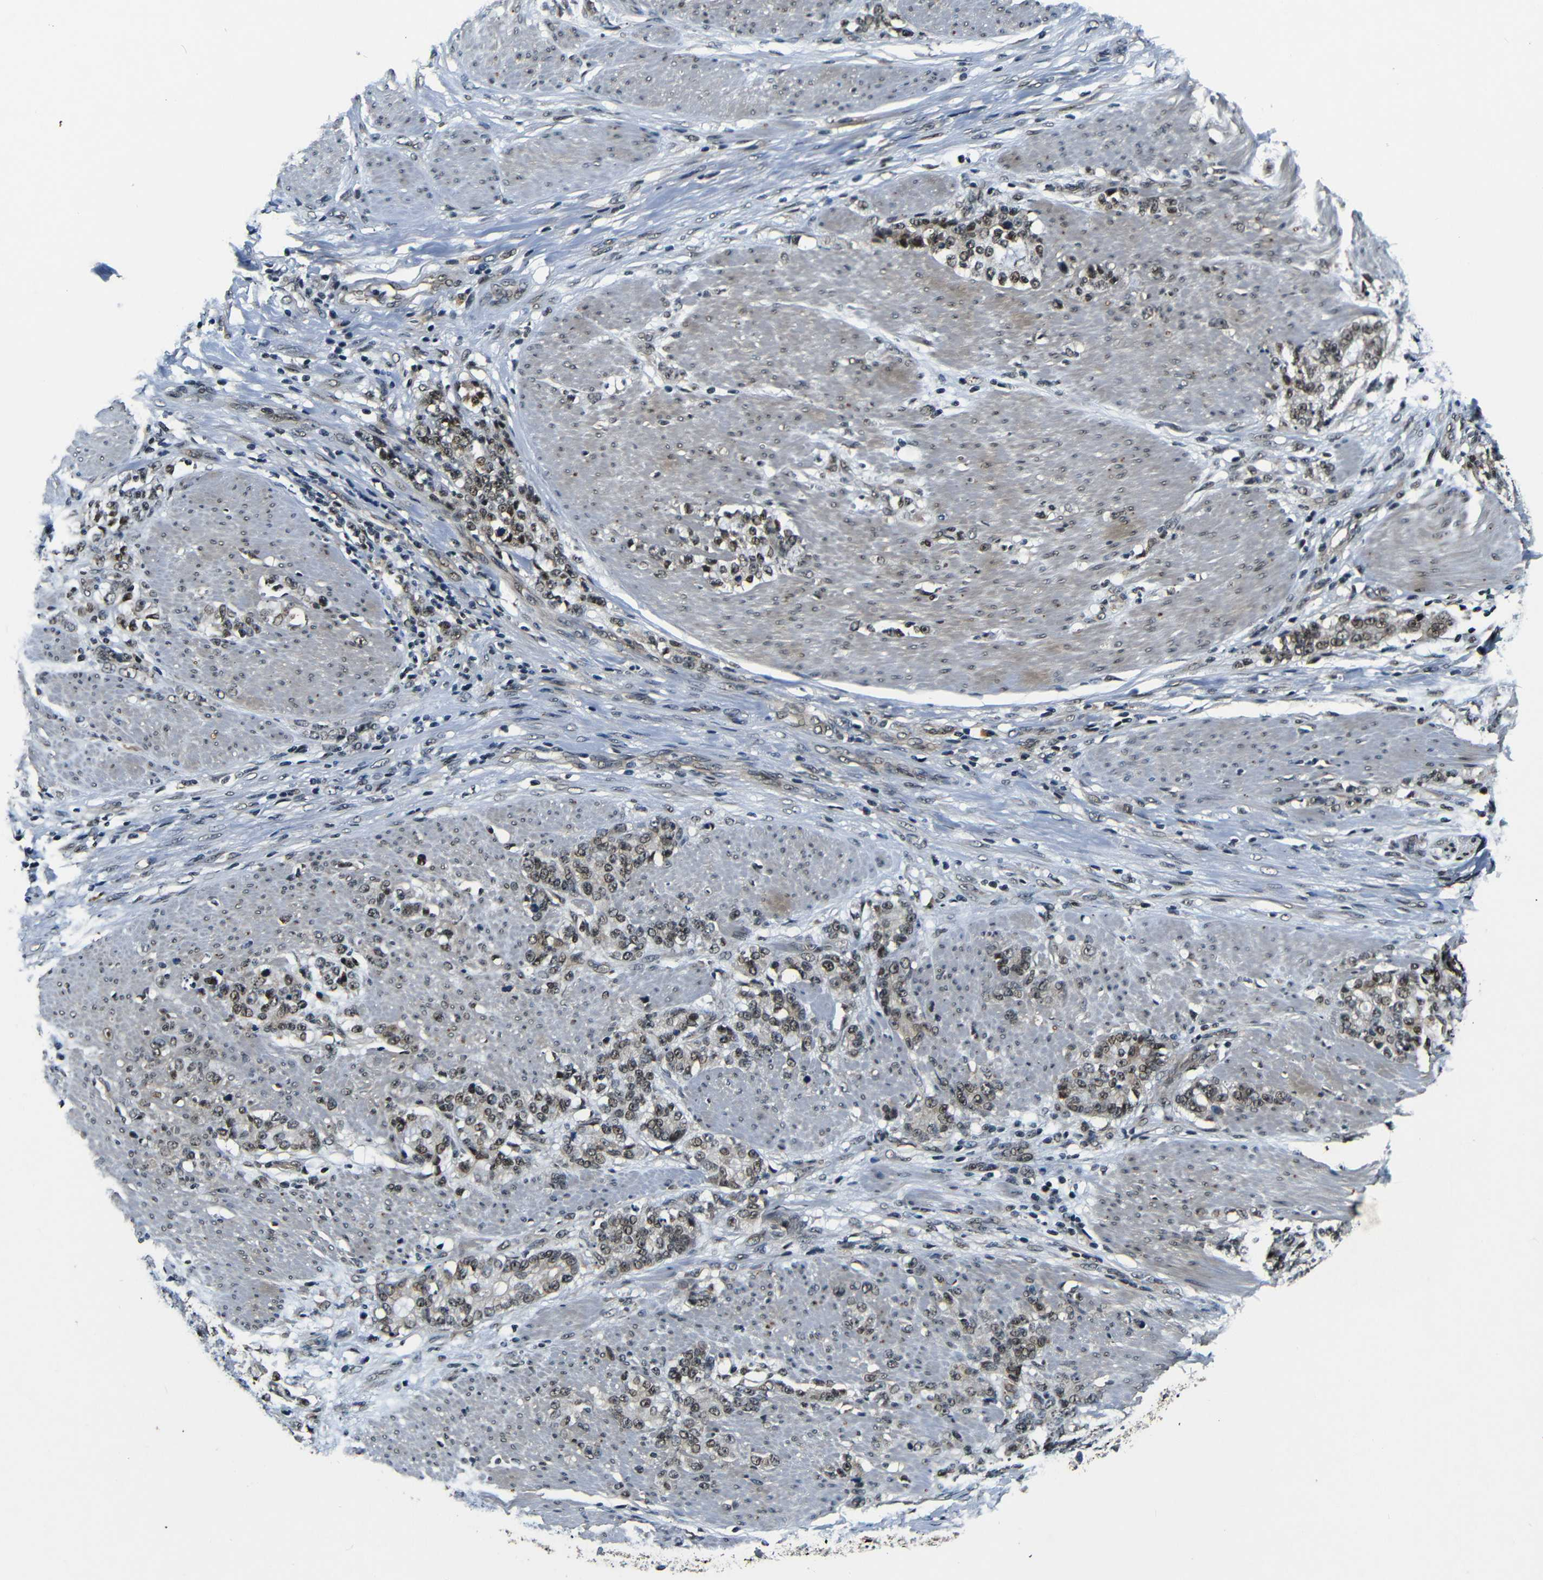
{"staining": {"intensity": "moderate", "quantity": ">75%", "location": "cytoplasmic/membranous,nuclear"}, "tissue": "stomach cancer", "cell_type": "Tumor cells", "image_type": "cancer", "snomed": [{"axis": "morphology", "description": "Adenocarcinoma, NOS"}, {"axis": "topography", "description": "Stomach, lower"}], "caption": "Stomach adenocarcinoma stained with a protein marker demonstrates moderate staining in tumor cells.", "gene": "FOXD4", "patient": {"sex": "male", "age": 88}}